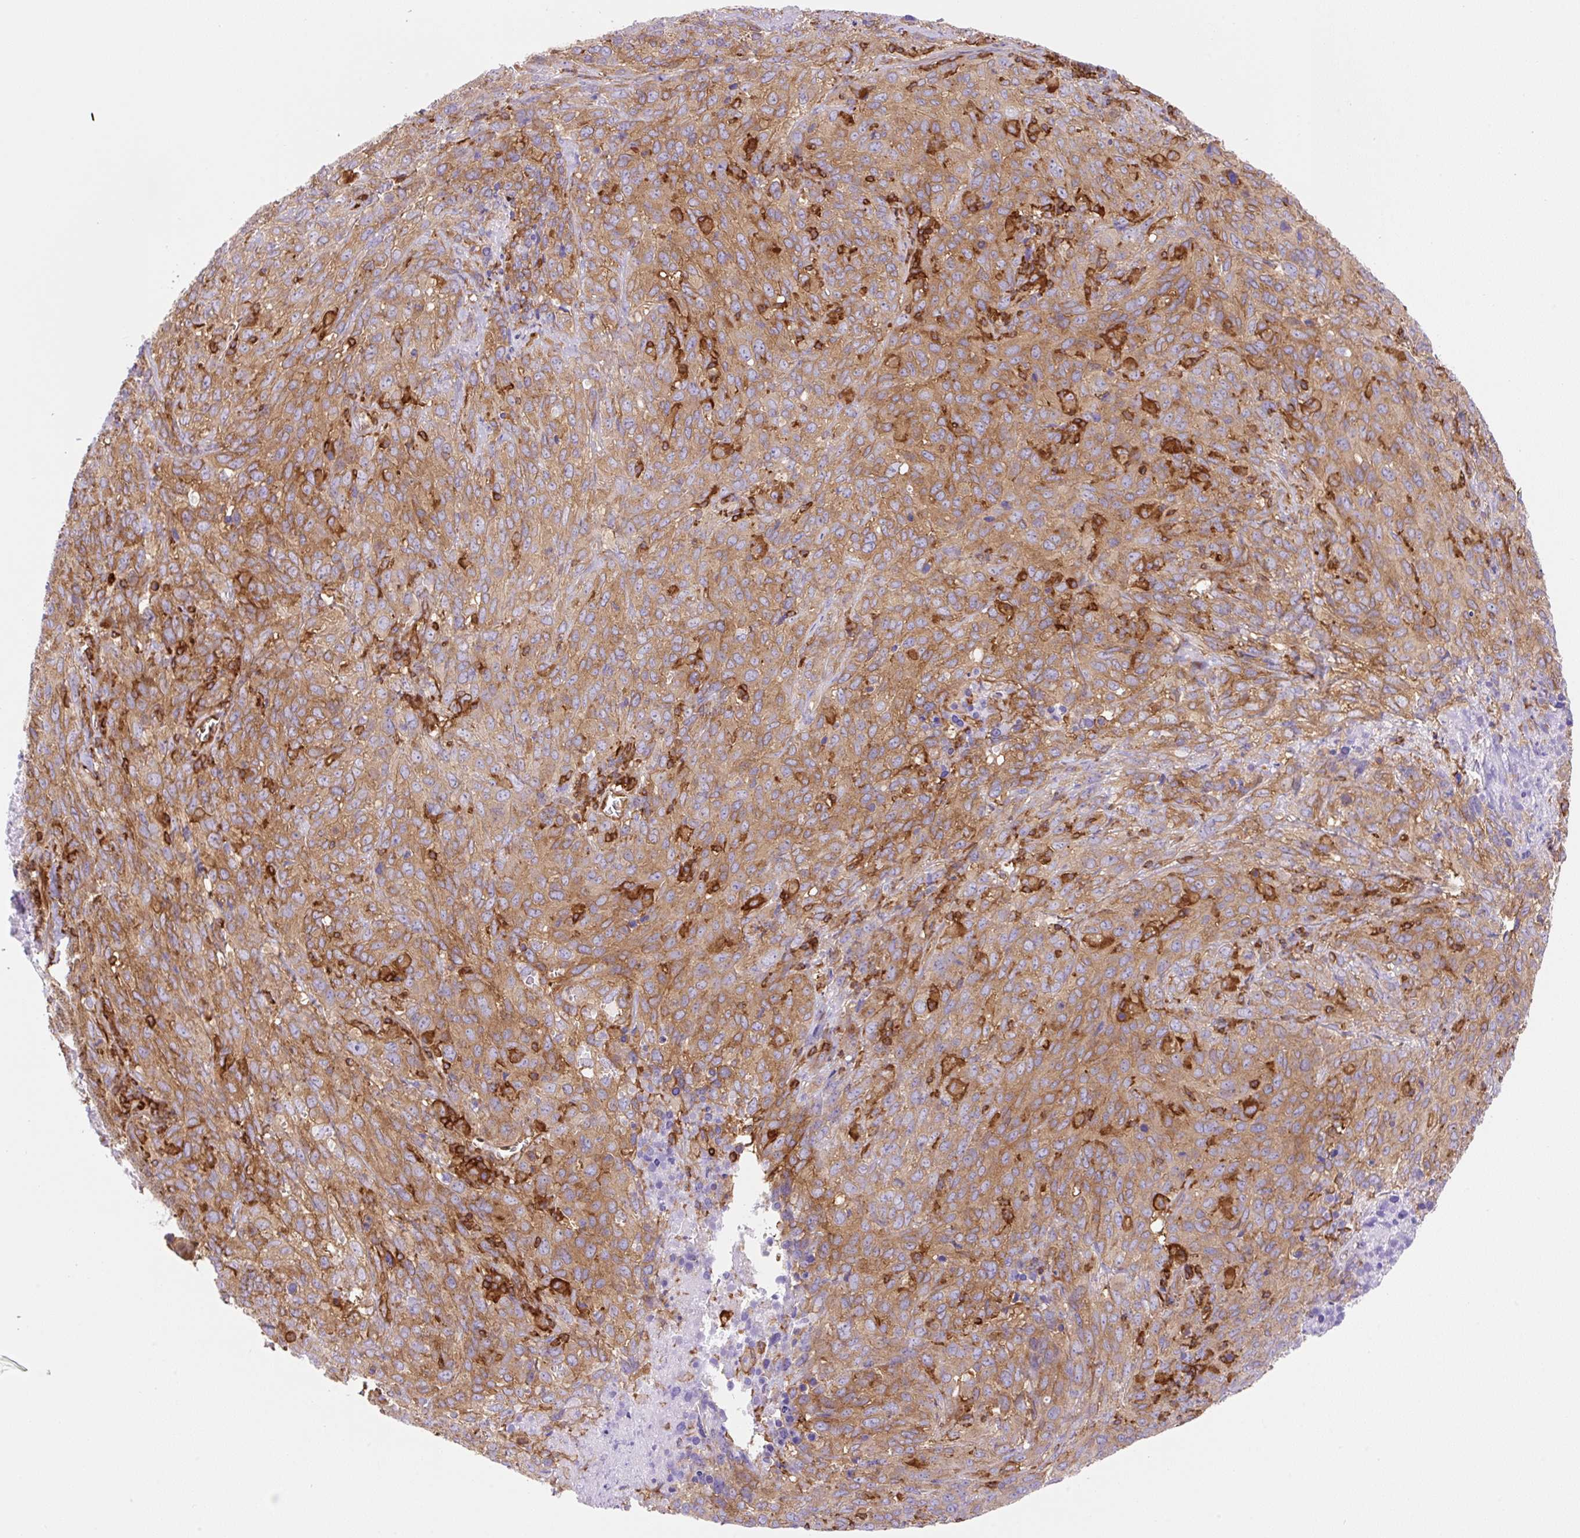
{"staining": {"intensity": "moderate", "quantity": ">75%", "location": "cytoplasmic/membranous"}, "tissue": "cervical cancer", "cell_type": "Tumor cells", "image_type": "cancer", "snomed": [{"axis": "morphology", "description": "Squamous cell carcinoma, NOS"}, {"axis": "topography", "description": "Cervix"}], "caption": "Immunohistochemistry (IHC) histopathology image of human cervical cancer (squamous cell carcinoma) stained for a protein (brown), which shows medium levels of moderate cytoplasmic/membranous positivity in approximately >75% of tumor cells.", "gene": "DNM2", "patient": {"sex": "female", "age": 51}}